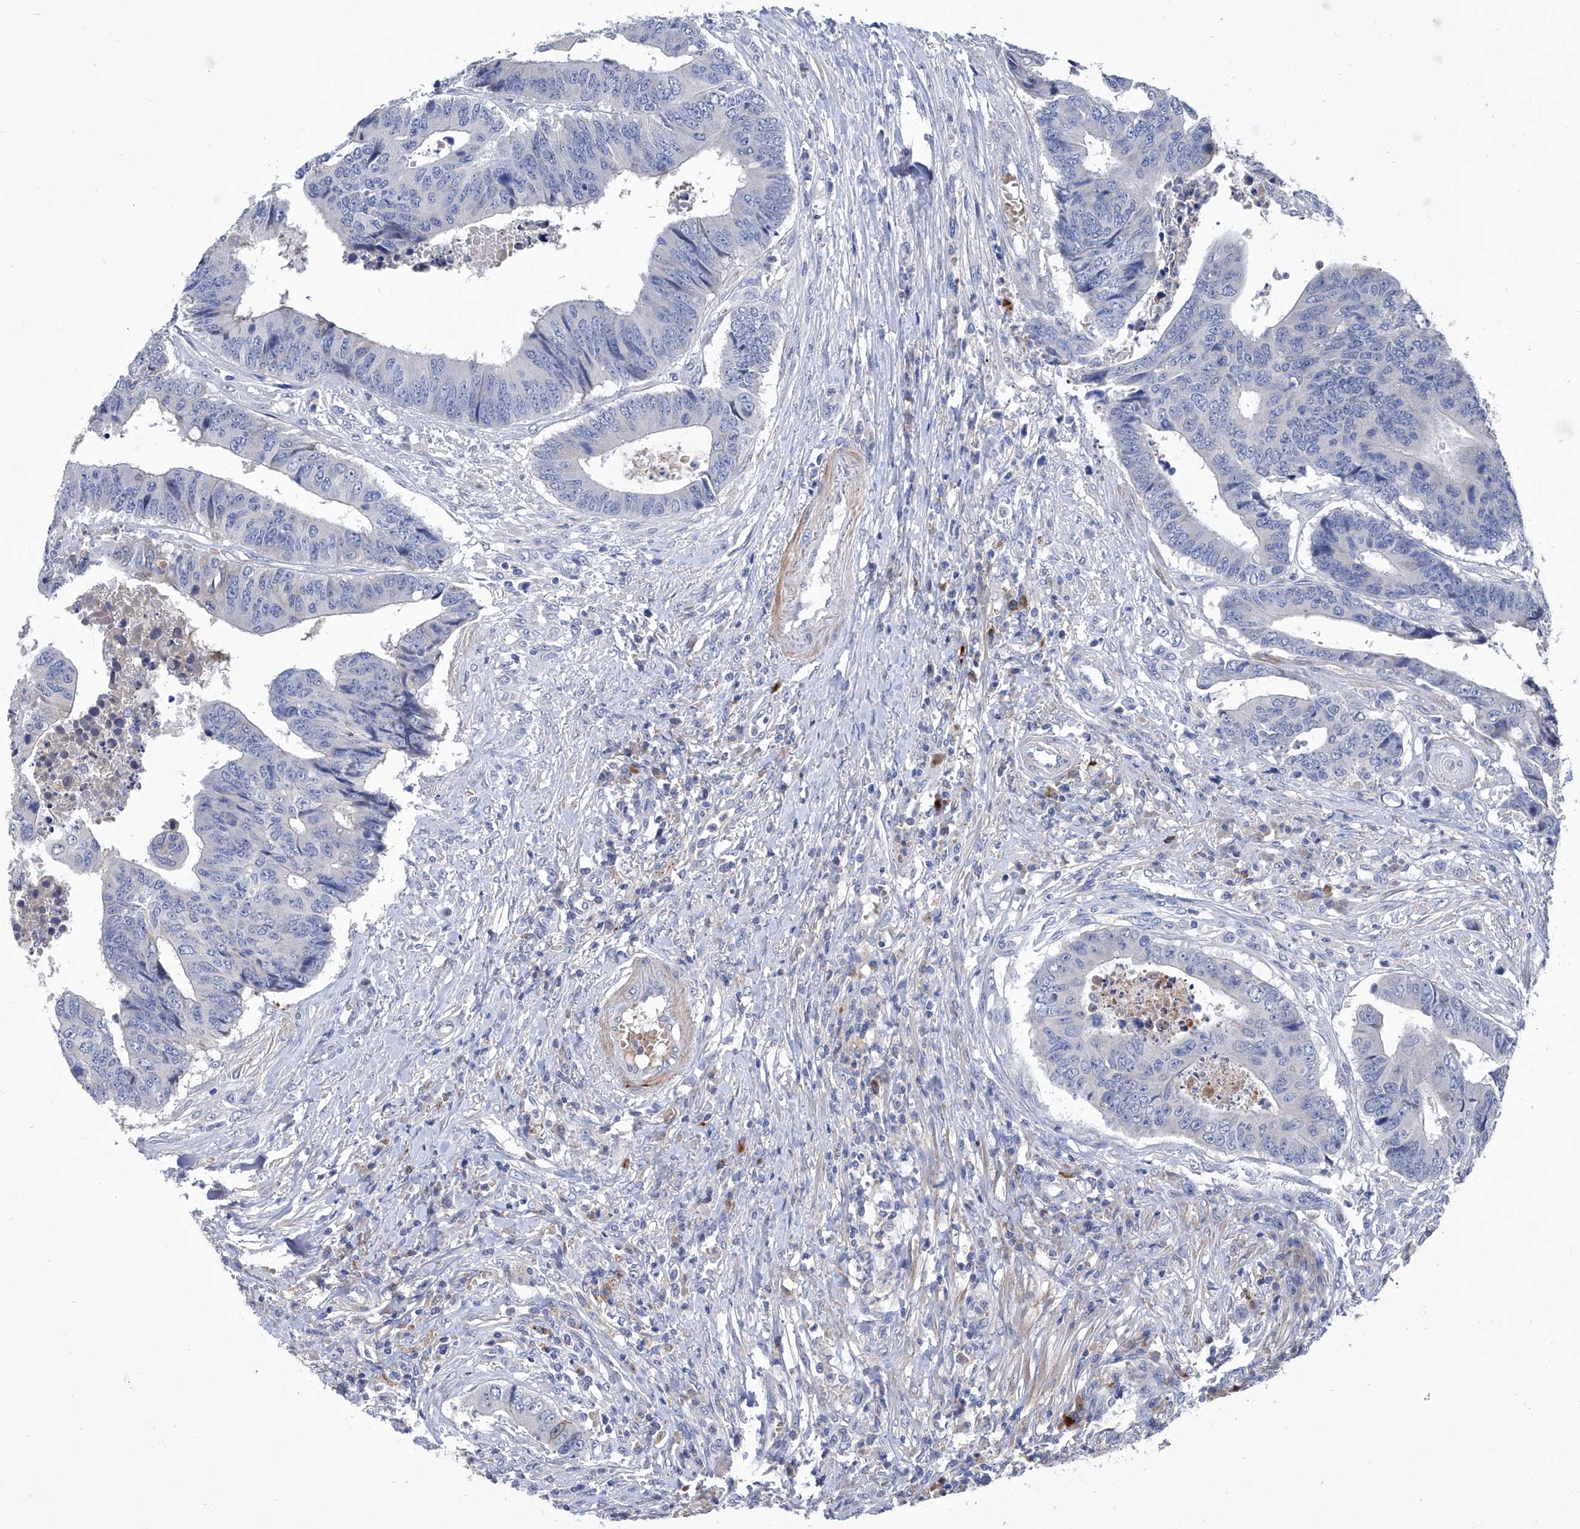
{"staining": {"intensity": "negative", "quantity": "none", "location": "none"}, "tissue": "colorectal cancer", "cell_type": "Tumor cells", "image_type": "cancer", "snomed": [{"axis": "morphology", "description": "Adenocarcinoma, NOS"}, {"axis": "topography", "description": "Rectum"}], "caption": "An image of human adenocarcinoma (colorectal) is negative for staining in tumor cells.", "gene": "GPT", "patient": {"sex": "male", "age": 84}}